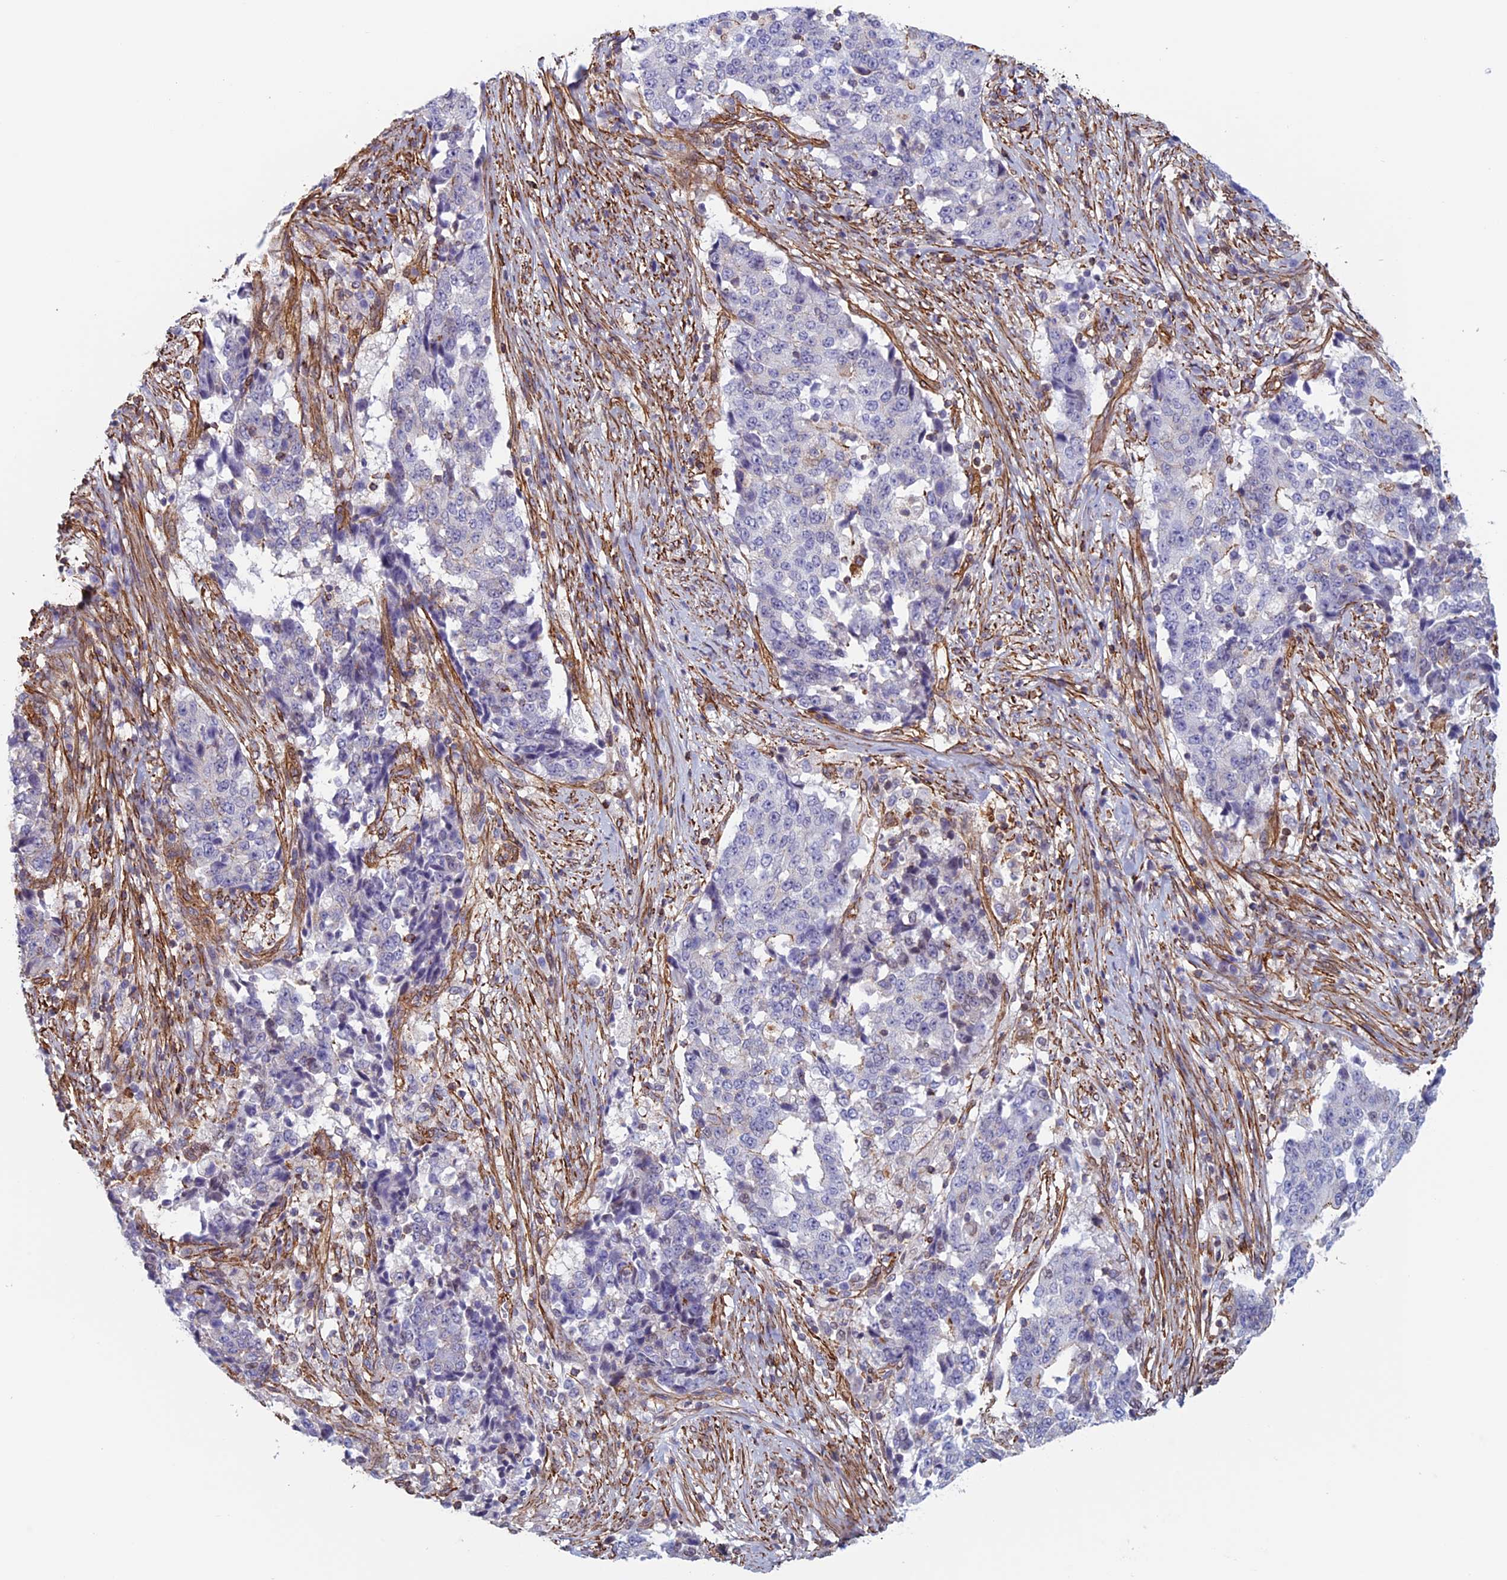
{"staining": {"intensity": "negative", "quantity": "none", "location": "none"}, "tissue": "stomach cancer", "cell_type": "Tumor cells", "image_type": "cancer", "snomed": [{"axis": "morphology", "description": "Adenocarcinoma, NOS"}, {"axis": "topography", "description": "Stomach"}], "caption": "Tumor cells show no significant positivity in stomach adenocarcinoma.", "gene": "ANGPTL2", "patient": {"sex": "male", "age": 59}}